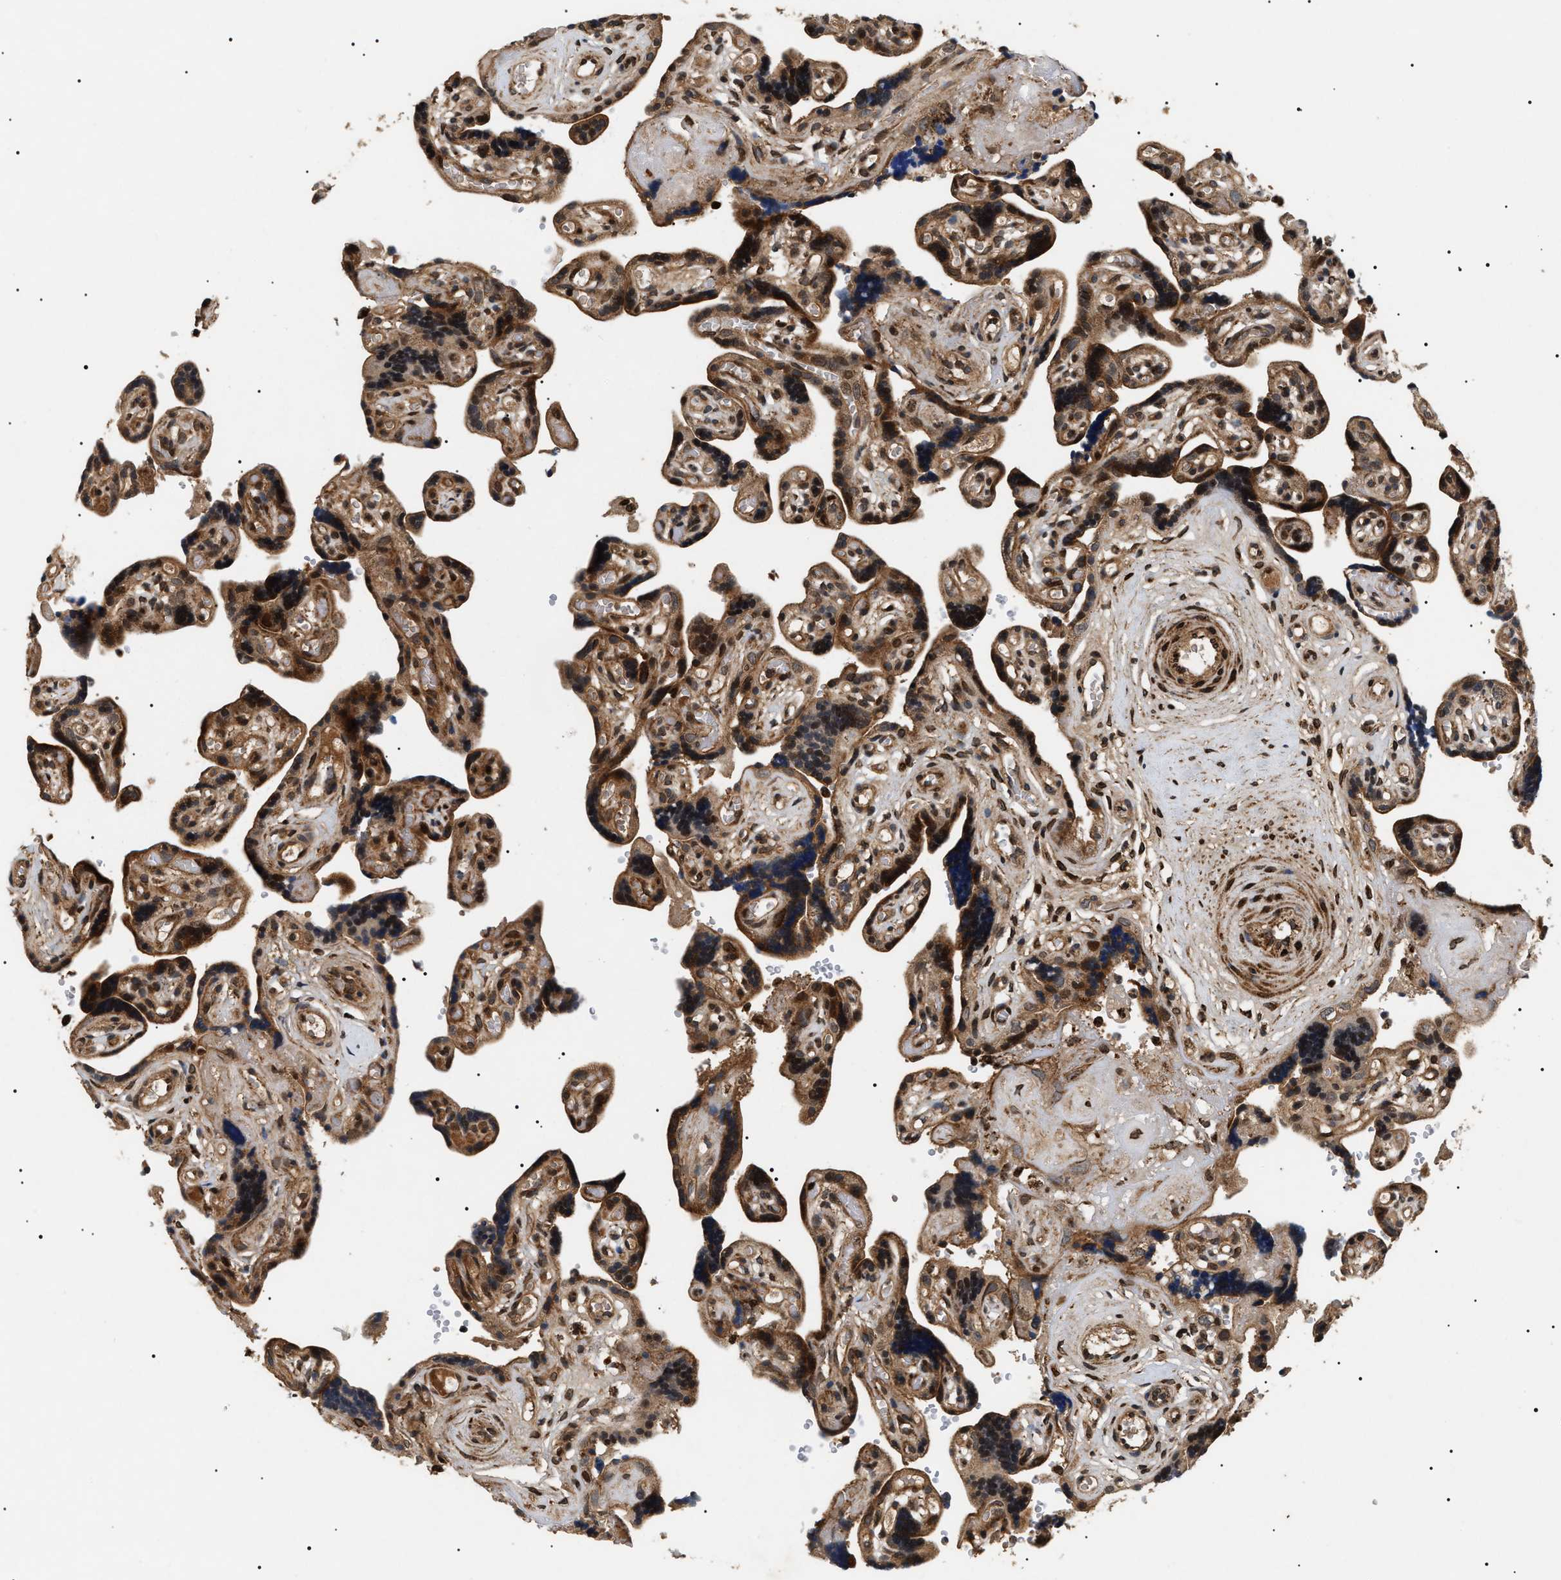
{"staining": {"intensity": "moderate", "quantity": ">75%", "location": "cytoplasmic/membranous,nuclear"}, "tissue": "placenta", "cell_type": "Decidual cells", "image_type": "normal", "snomed": [{"axis": "morphology", "description": "Normal tissue, NOS"}, {"axis": "topography", "description": "Placenta"}], "caption": "Immunohistochemistry (IHC) photomicrograph of benign placenta: placenta stained using immunohistochemistry reveals medium levels of moderate protein expression localized specifically in the cytoplasmic/membranous,nuclear of decidual cells, appearing as a cytoplasmic/membranous,nuclear brown color.", "gene": "ZBTB26", "patient": {"sex": "female", "age": 30}}